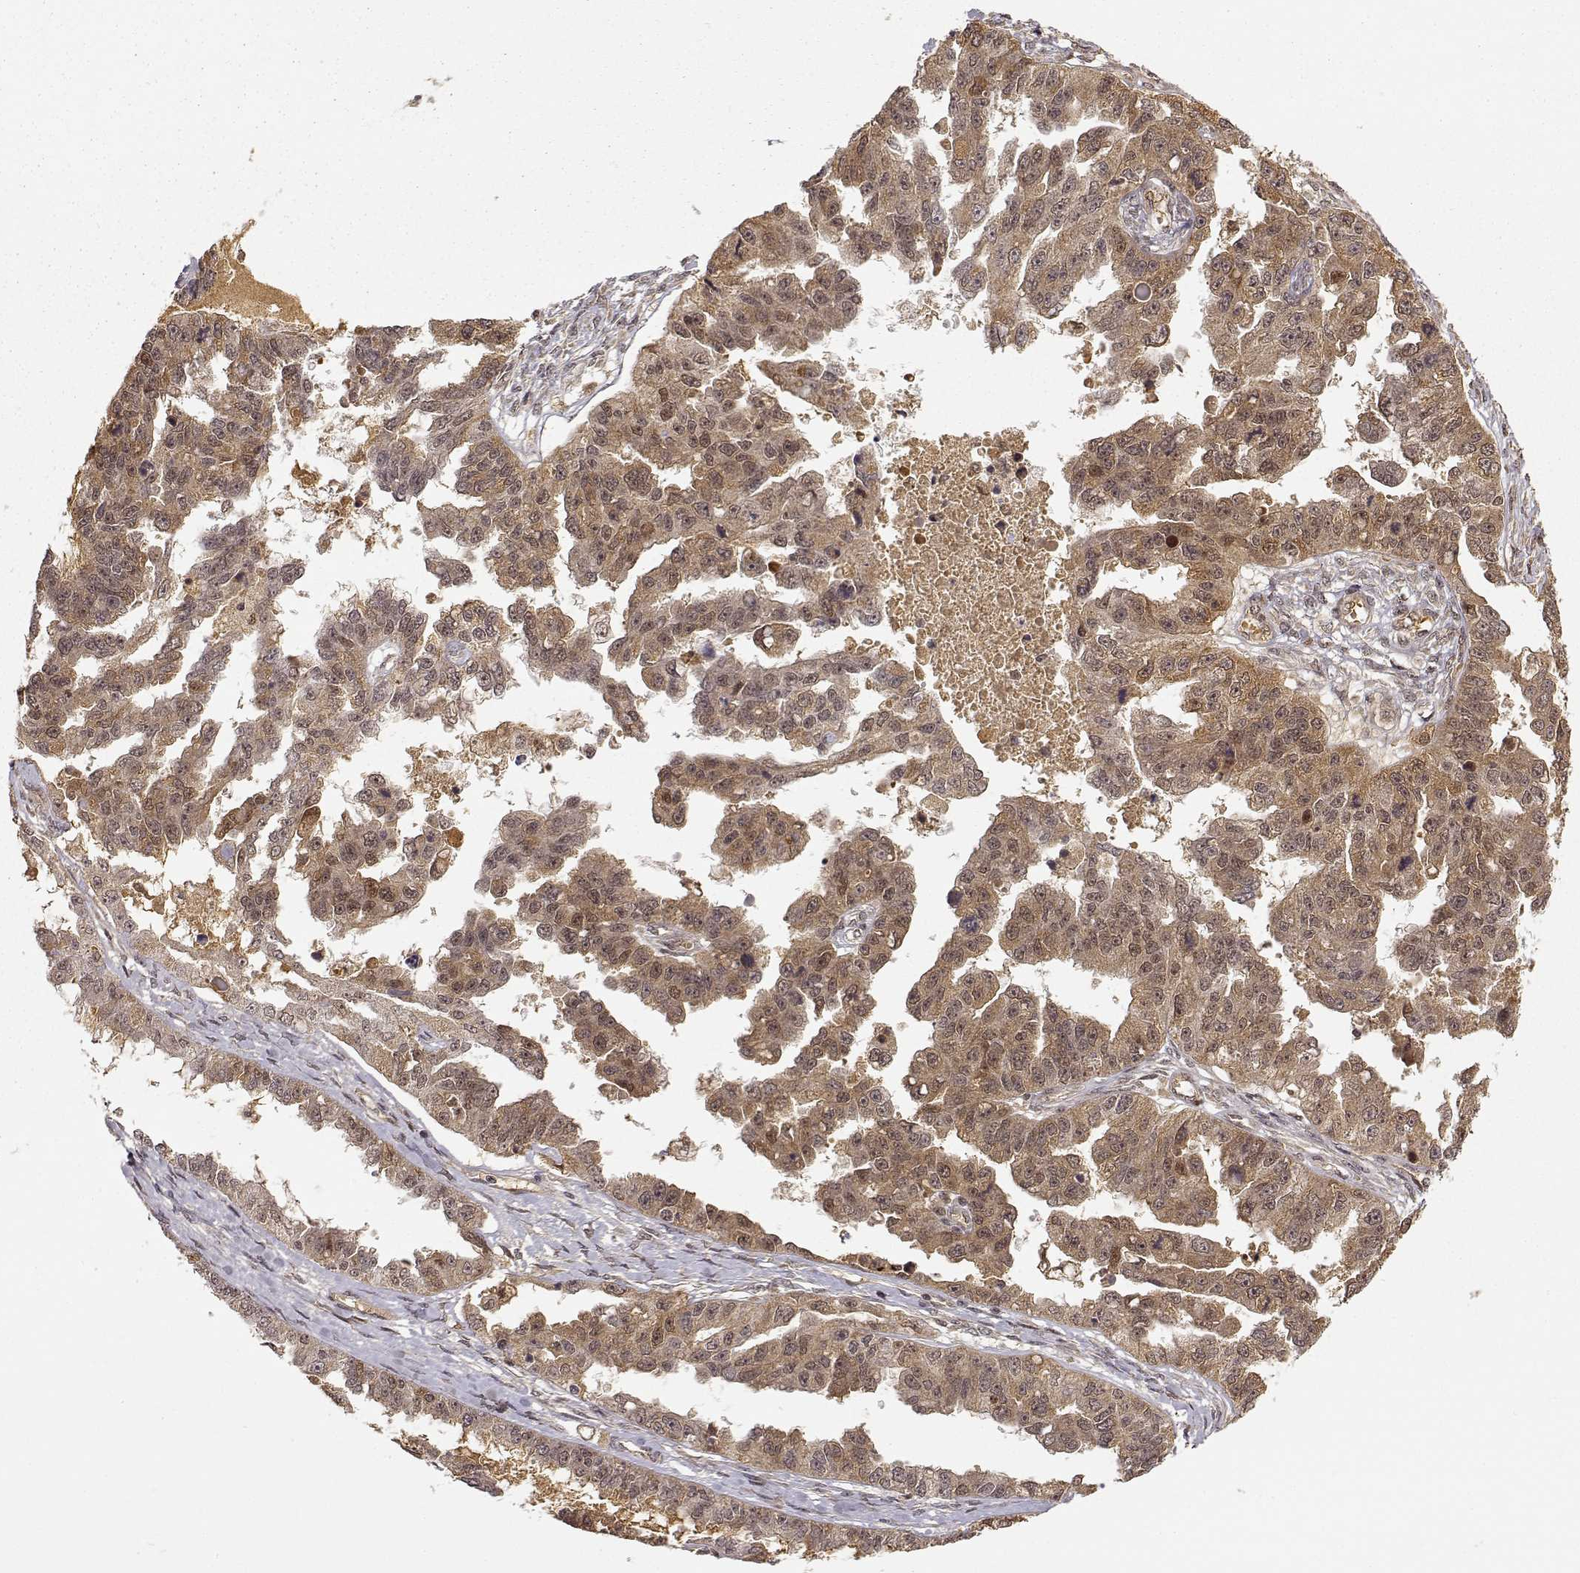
{"staining": {"intensity": "weak", "quantity": ">75%", "location": "cytoplasmic/membranous,nuclear"}, "tissue": "ovarian cancer", "cell_type": "Tumor cells", "image_type": "cancer", "snomed": [{"axis": "morphology", "description": "Cystadenocarcinoma, serous, NOS"}, {"axis": "topography", "description": "Ovary"}], "caption": "Ovarian cancer (serous cystadenocarcinoma) stained for a protein (brown) shows weak cytoplasmic/membranous and nuclear positive positivity in approximately >75% of tumor cells.", "gene": "MAEA", "patient": {"sex": "female", "age": 58}}